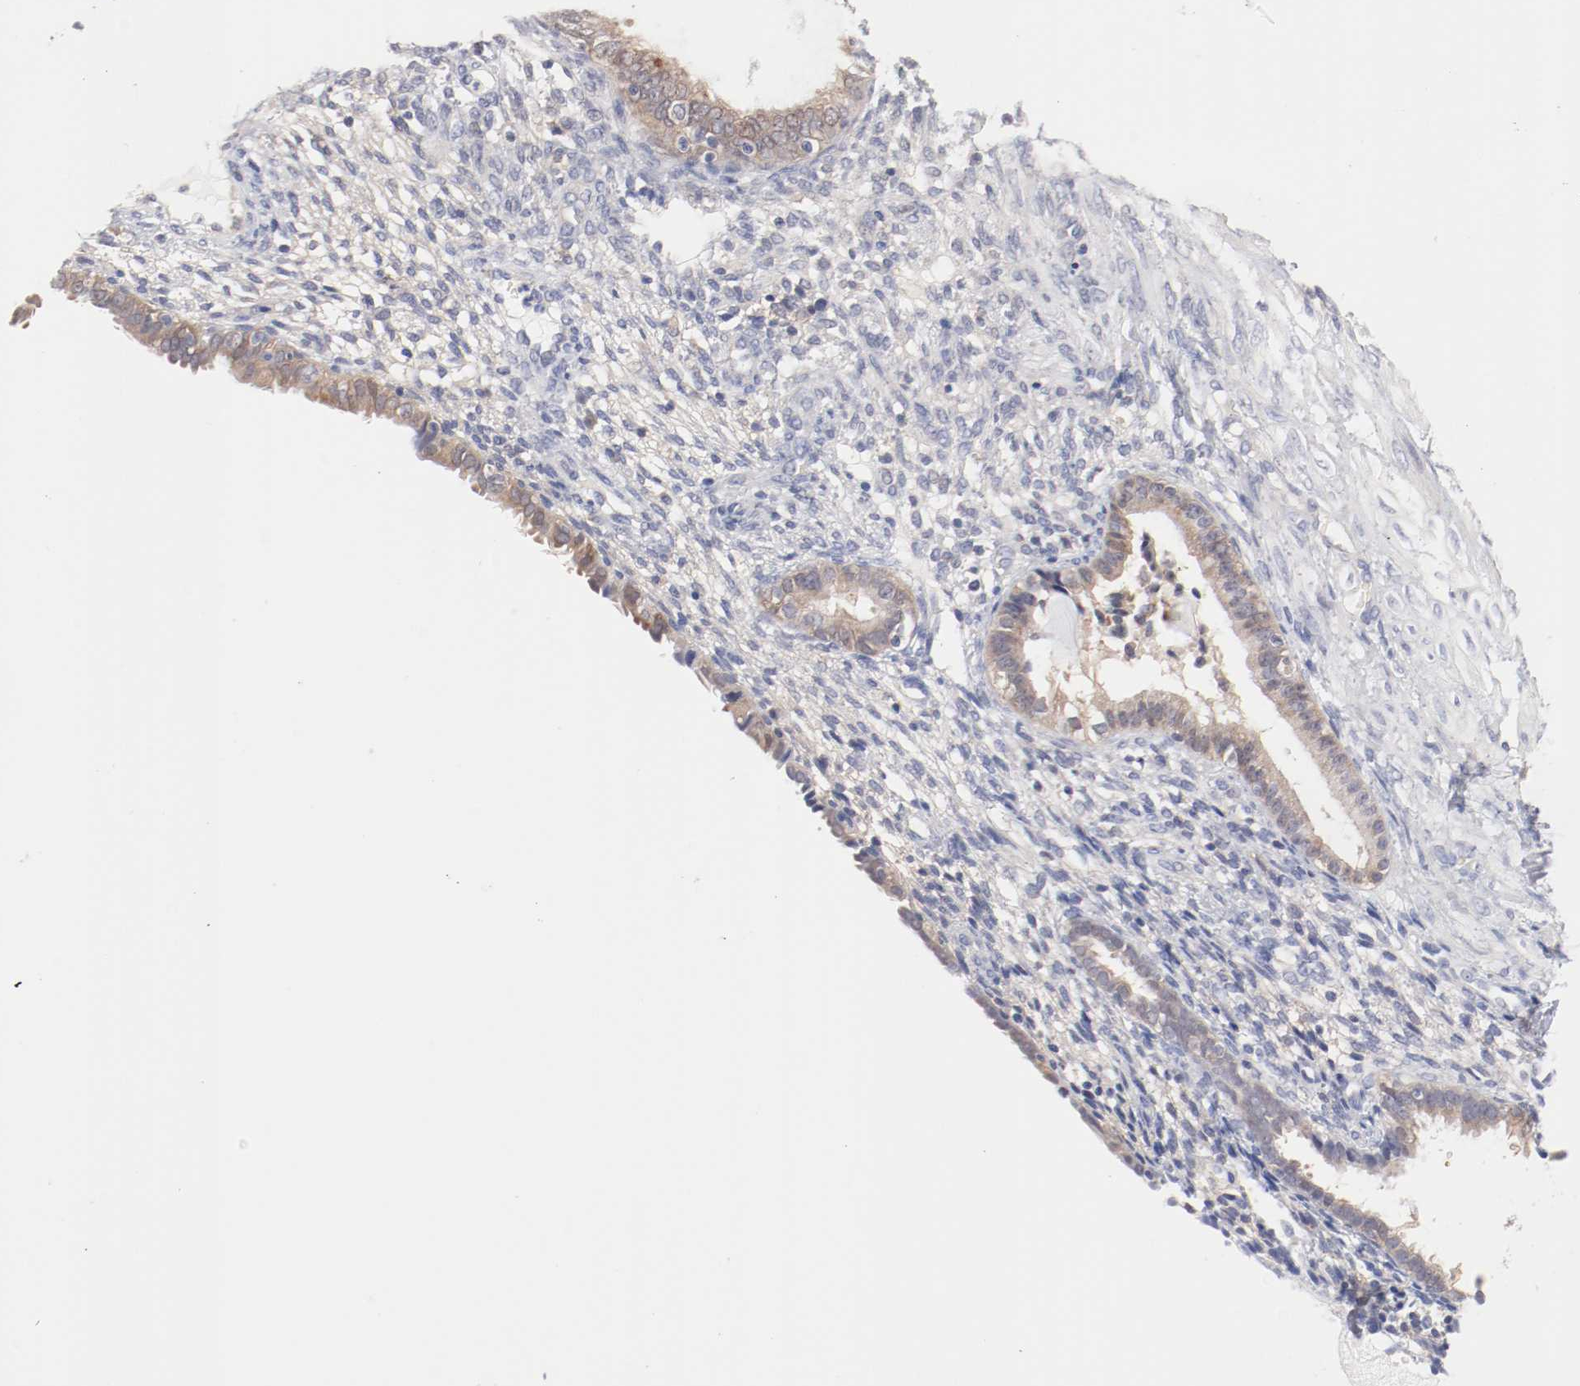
{"staining": {"intensity": "negative", "quantity": "none", "location": "none"}, "tissue": "endometrium", "cell_type": "Cells in endometrial stroma", "image_type": "normal", "snomed": [{"axis": "morphology", "description": "Normal tissue, NOS"}, {"axis": "topography", "description": "Endometrium"}], "caption": "DAB (3,3'-diaminobenzidine) immunohistochemical staining of benign endometrium exhibits no significant positivity in cells in endometrial stroma. (DAB (3,3'-diaminobenzidine) immunohistochemistry (IHC) visualized using brightfield microscopy, high magnification).", "gene": "SETD3", "patient": {"sex": "female", "age": 72}}